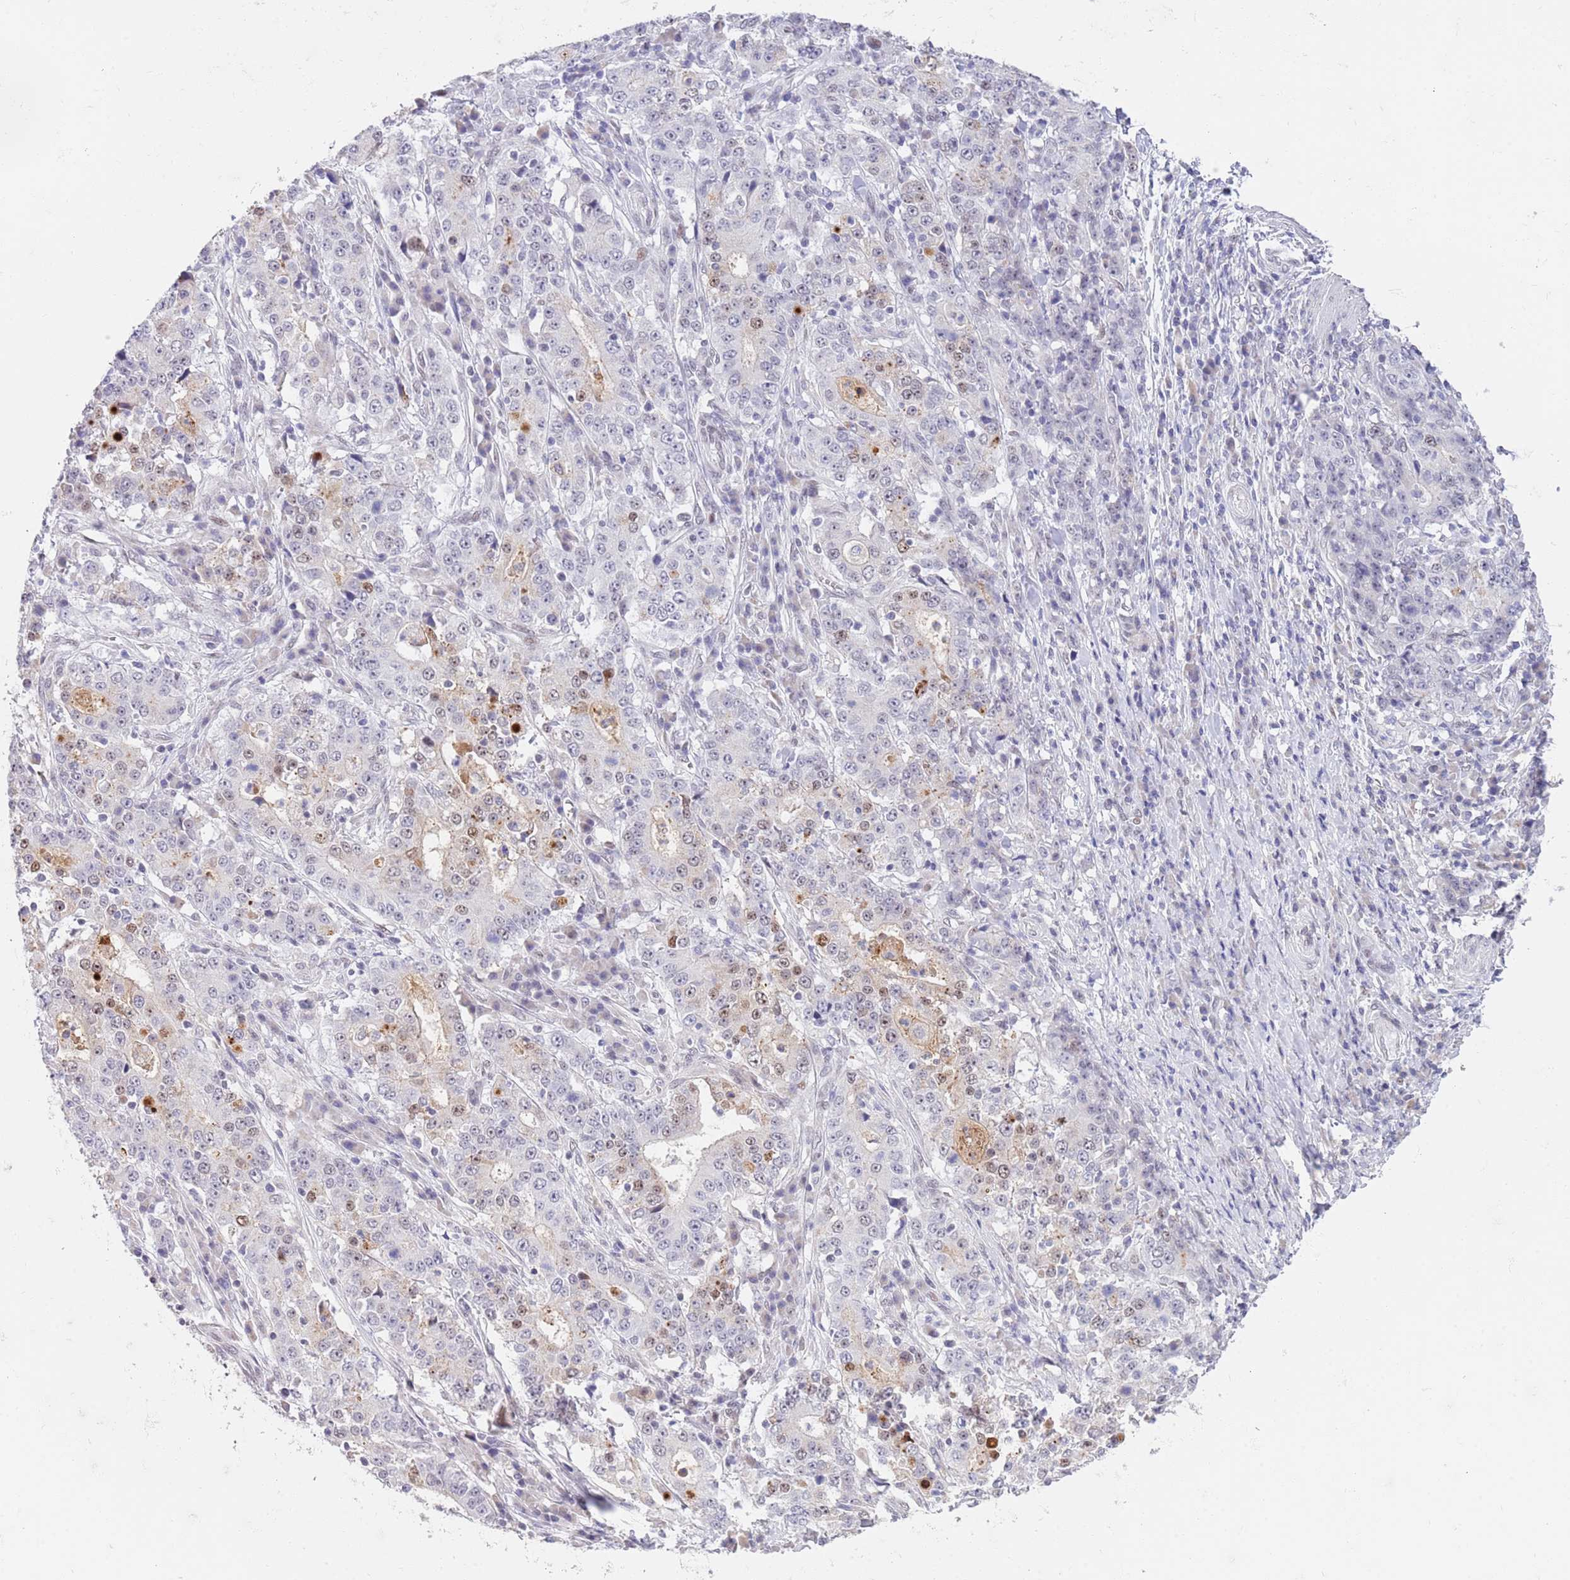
{"staining": {"intensity": "weak", "quantity": "<25%", "location": "cytoplasmic/membranous,nuclear"}, "tissue": "stomach cancer", "cell_type": "Tumor cells", "image_type": "cancer", "snomed": [{"axis": "morphology", "description": "Normal tissue, NOS"}, {"axis": "morphology", "description": "Adenocarcinoma, NOS"}, {"axis": "topography", "description": "Stomach, upper"}, {"axis": "topography", "description": "Stomach"}], "caption": "High power microscopy image of an immunohistochemistry image of stomach adenocarcinoma, revealing no significant positivity in tumor cells. The staining was performed using DAB (3,3'-diaminobenzidine) to visualize the protein expression in brown, while the nuclei were stained in blue with hematoxylin (Magnification: 20x).", "gene": "RFX1", "patient": {"sex": "male", "age": 59}}